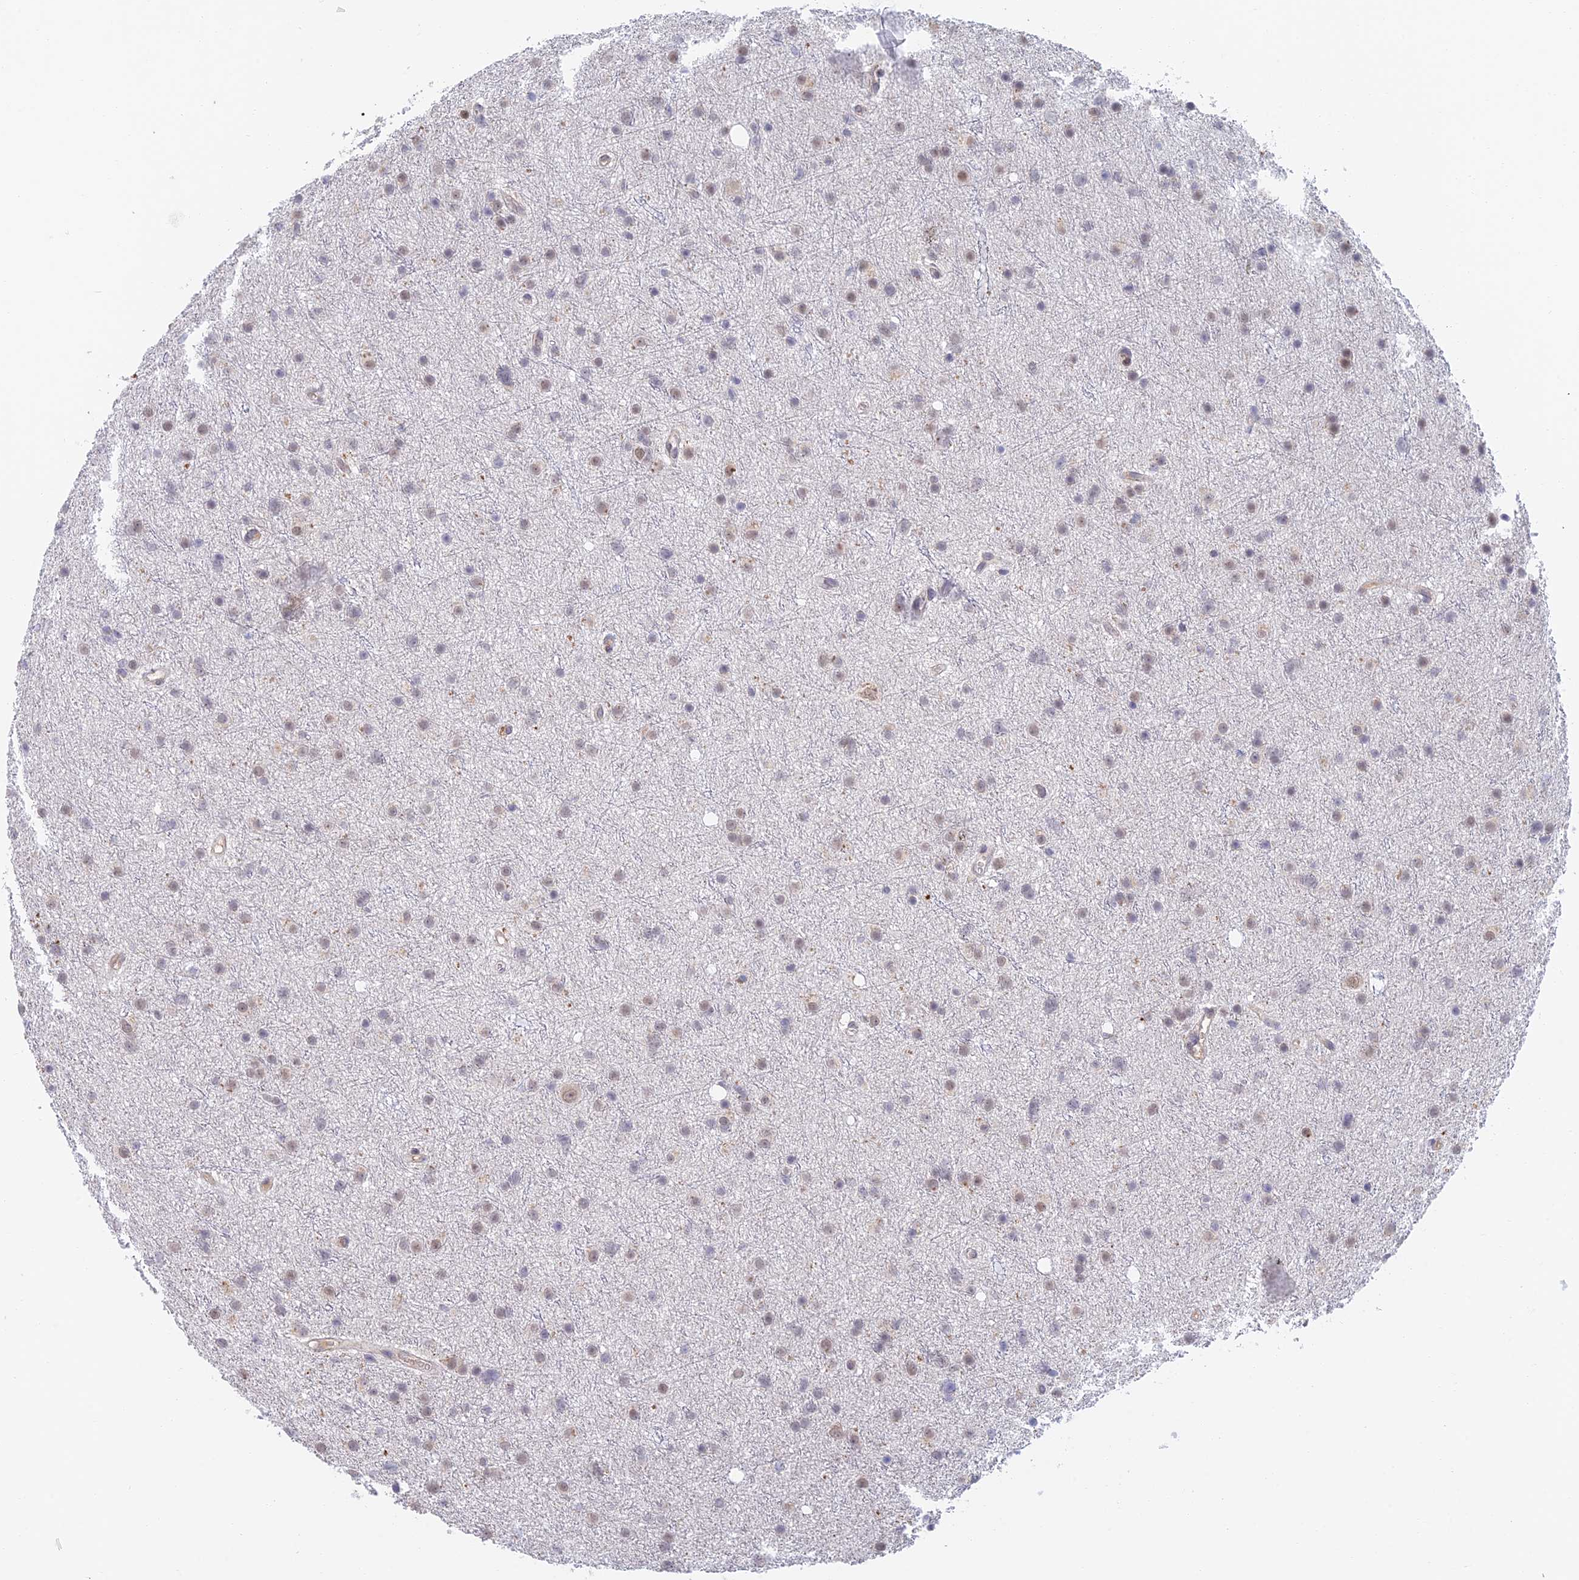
{"staining": {"intensity": "weak", "quantity": "25%-75%", "location": "nuclear"}, "tissue": "glioma", "cell_type": "Tumor cells", "image_type": "cancer", "snomed": [{"axis": "morphology", "description": "Glioma, malignant, Low grade"}, {"axis": "topography", "description": "Cerebral cortex"}], "caption": "Malignant glioma (low-grade) stained with DAB (3,3'-diaminobenzidine) immunohistochemistry shows low levels of weak nuclear staining in about 25%-75% of tumor cells. Nuclei are stained in blue.", "gene": "ZUP1", "patient": {"sex": "female", "age": 39}}